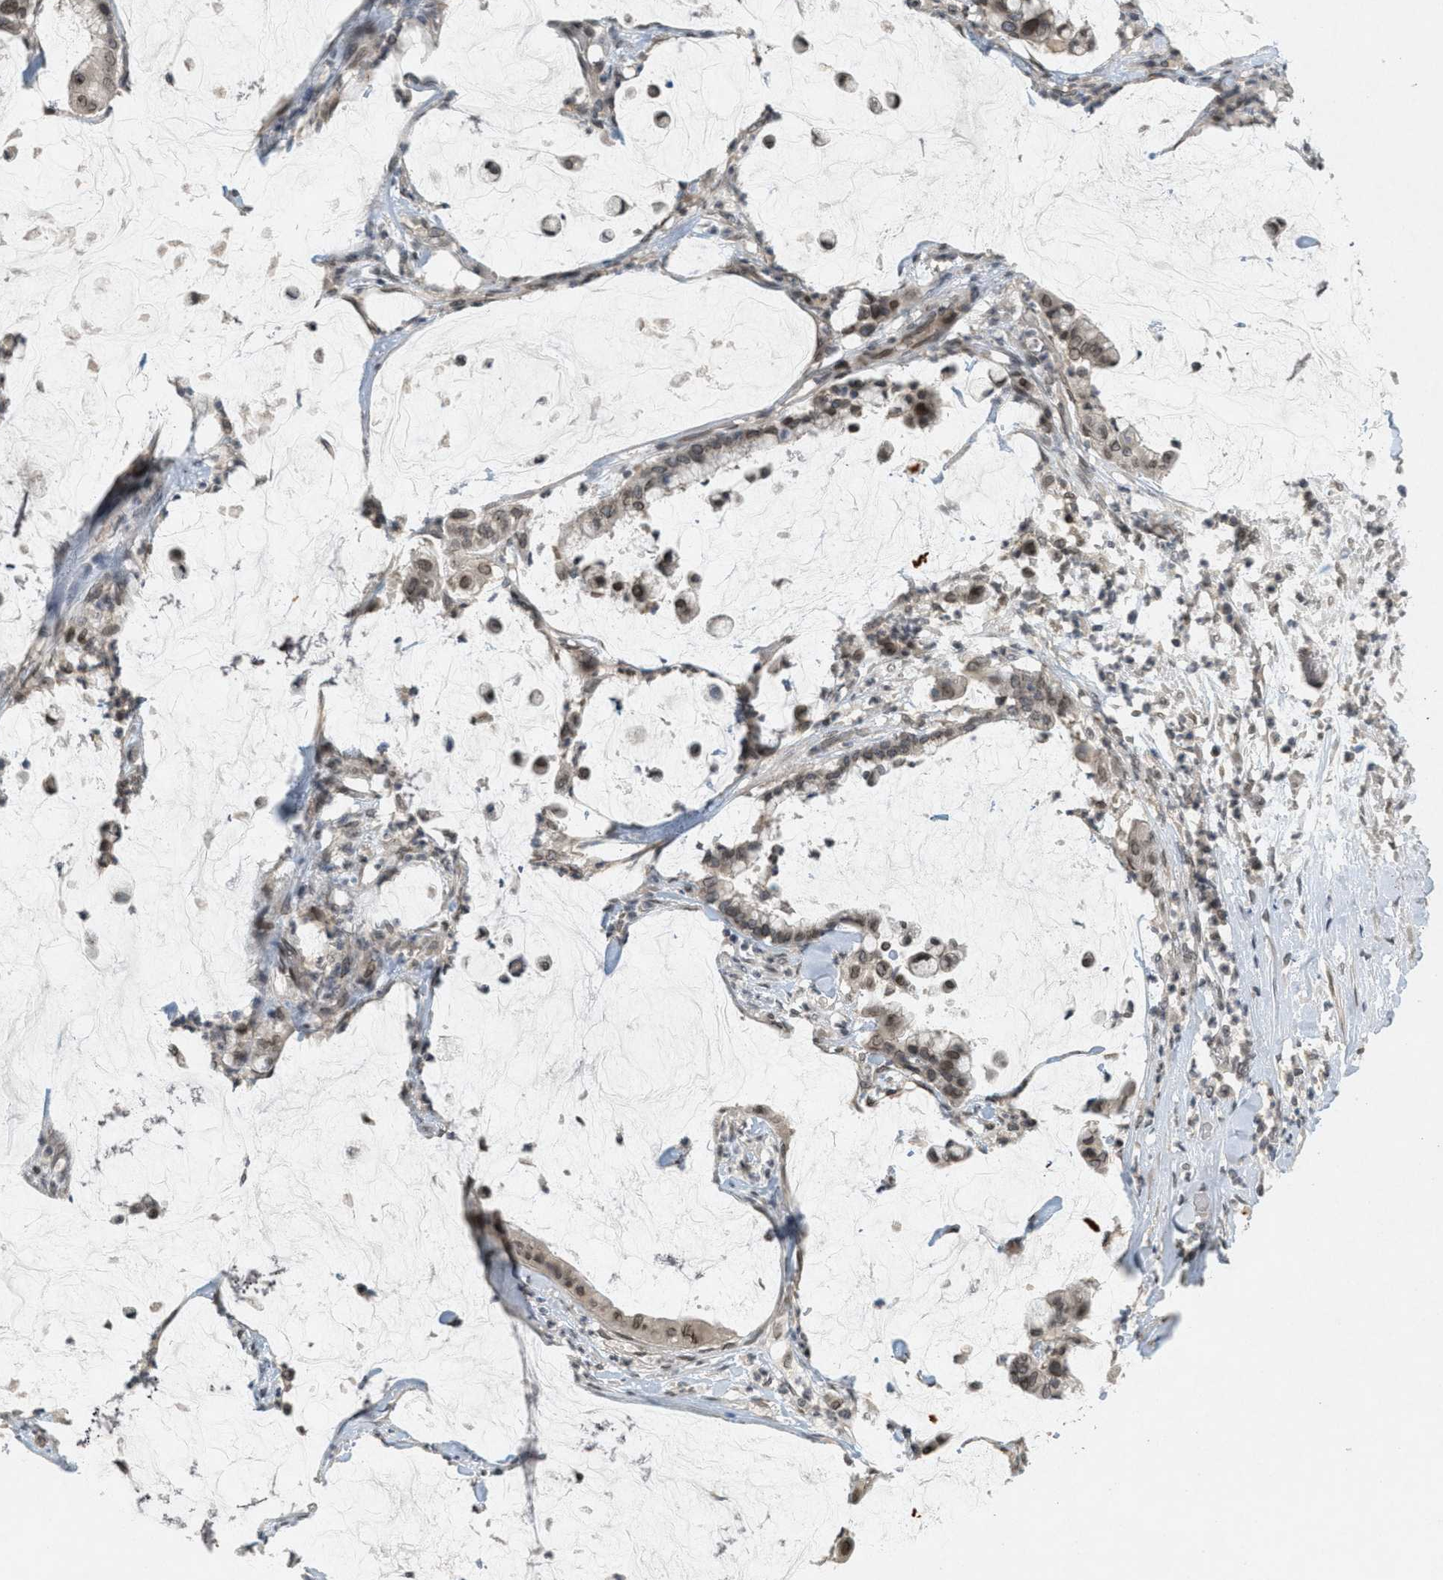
{"staining": {"intensity": "moderate", "quantity": ">75%", "location": "nuclear"}, "tissue": "pancreatic cancer", "cell_type": "Tumor cells", "image_type": "cancer", "snomed": [{"axis": "morphology", "description": "Adenocarcinoma, NOS"}, {"axis": "topography", "description": "Pancreas"}], "caption": "DAB immunohistochemical staining of pancreatic cancer demonstrates moderate nuclear protein staining in approximately >75% of tumor cells. The staining is performed using DAB (3,3'-diaminobenzidine) brown chromogen to label protein expression. The nuclei are counter-stained blue using hematoxylin.", "gene": "ABHD6", "patient": {"sex": "male", "age": 41}}